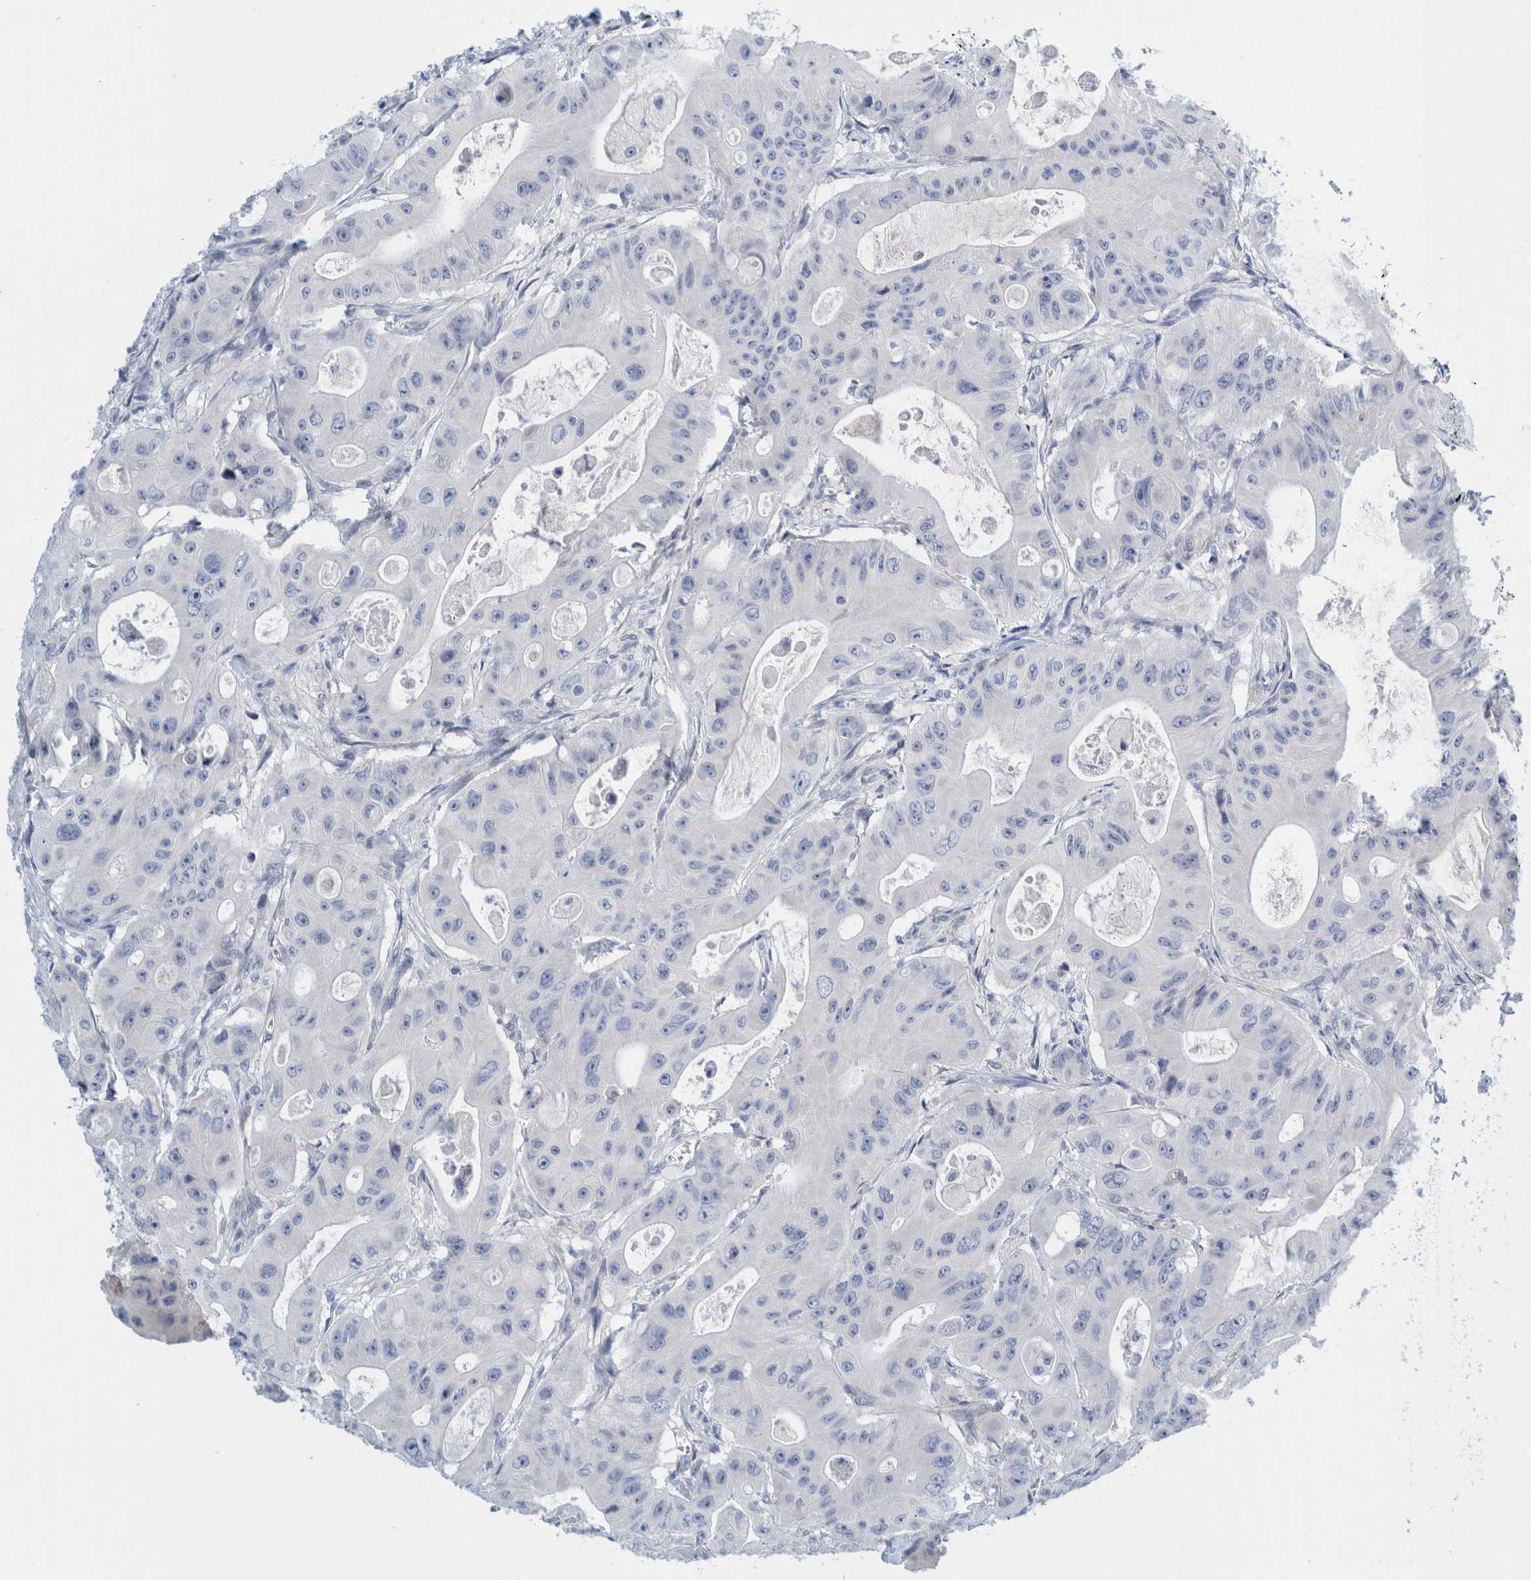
{"staining": {"intensity": "negative", "quantity": "none", "location": "none"}, "tissue": "colorectal cancer", "cell_type": "Tumor cells", "image_type": "cancer", "snomed": [{"axis": "morphology", "description": "Adenocarcinoma, NOS"}, {"axis": "topography", "description": "Colon"}], "caption": "IHC micrograph of colorectal adenocarcinoma stained for a protein (brown), which displays no expression in tumor cells. (Brightfield microscopy of DAB (3,3'-diaminobenzidine) IHC at high magnification).", "gene": "ZNF324B", "patient": {"sex": "female", "age": 46}}